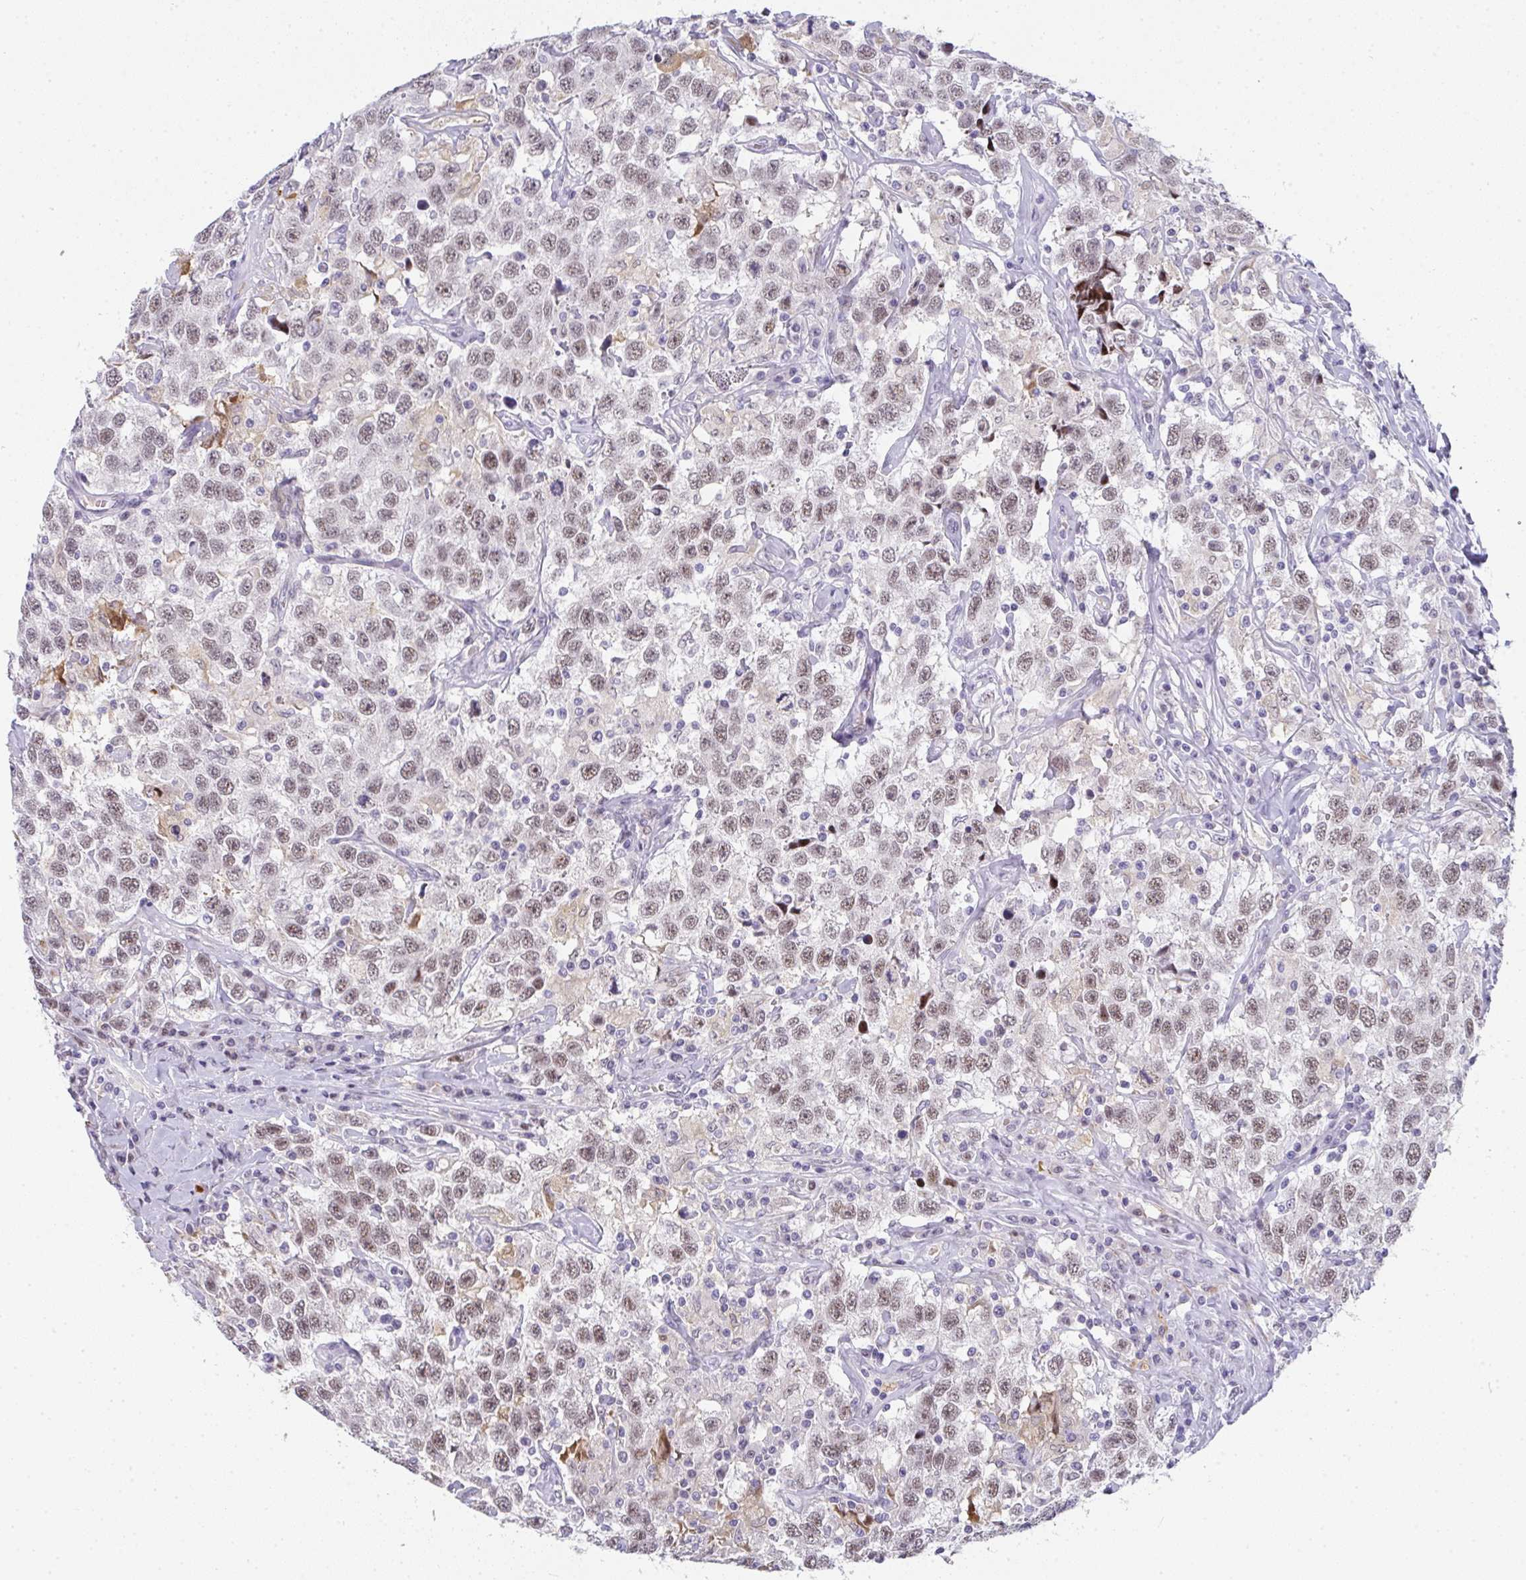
{"staining": {"intensity": "moderate", "quantity": ">75%", "location": "nuclear"}, "tissue": "testis cancer", "cell_type": "Tumor cells", "image_type": "cancer", "snomed": [{"axis": "morphology", "description": "Seminoma, NOS"}, {"axis": "topography", "description": "Testis"}], "caption": "A high-resolution photomicrograph shows immunohistochemistry (IHC) staining of testis cancer, which displays moderate nuclear expression in about >75% of tumor cells.", "gene": "TNMD", "patient": {"sex": "male", "age": 41}}